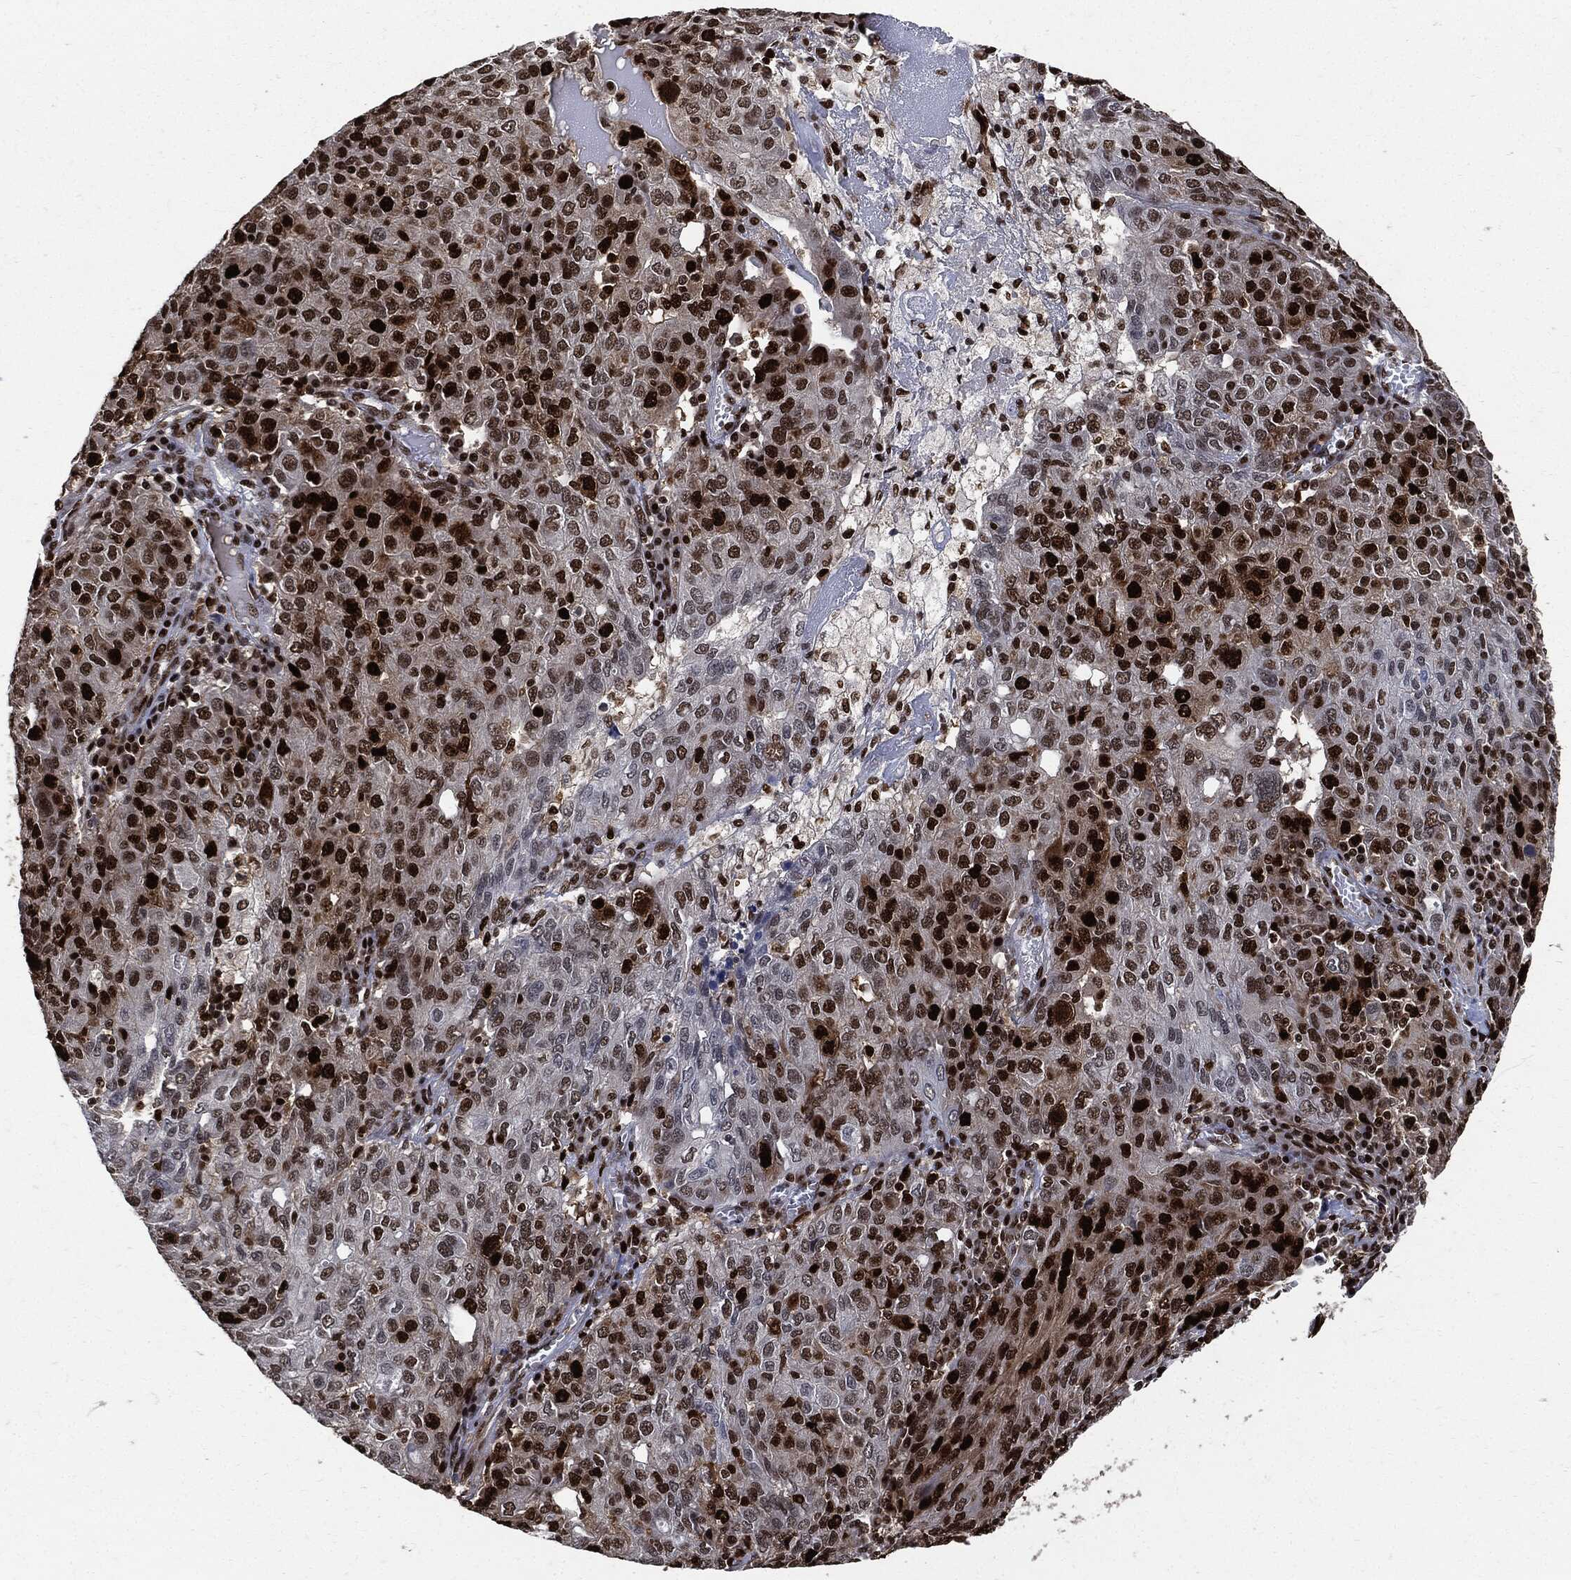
{"staining": {"intensity": "strong", "quantity": "25%-75%", "location": "nuclear"}, "tissue": "ovarian cancer", "cell_type": "Tumor cells", "image_type": "cancer", "snomed": [{"axis": "morphology", "description": "Carcinoma, endometroid"}, {"axis": "topography", "description": "Ovary"}], "caption": "This is an image of immunohistochemistry staining of ovarian cancer, which shows strong positivity in the nuclear of tumor cells.", "gene": "PCNA", "patient": {"sex": "female", "age": 50}}